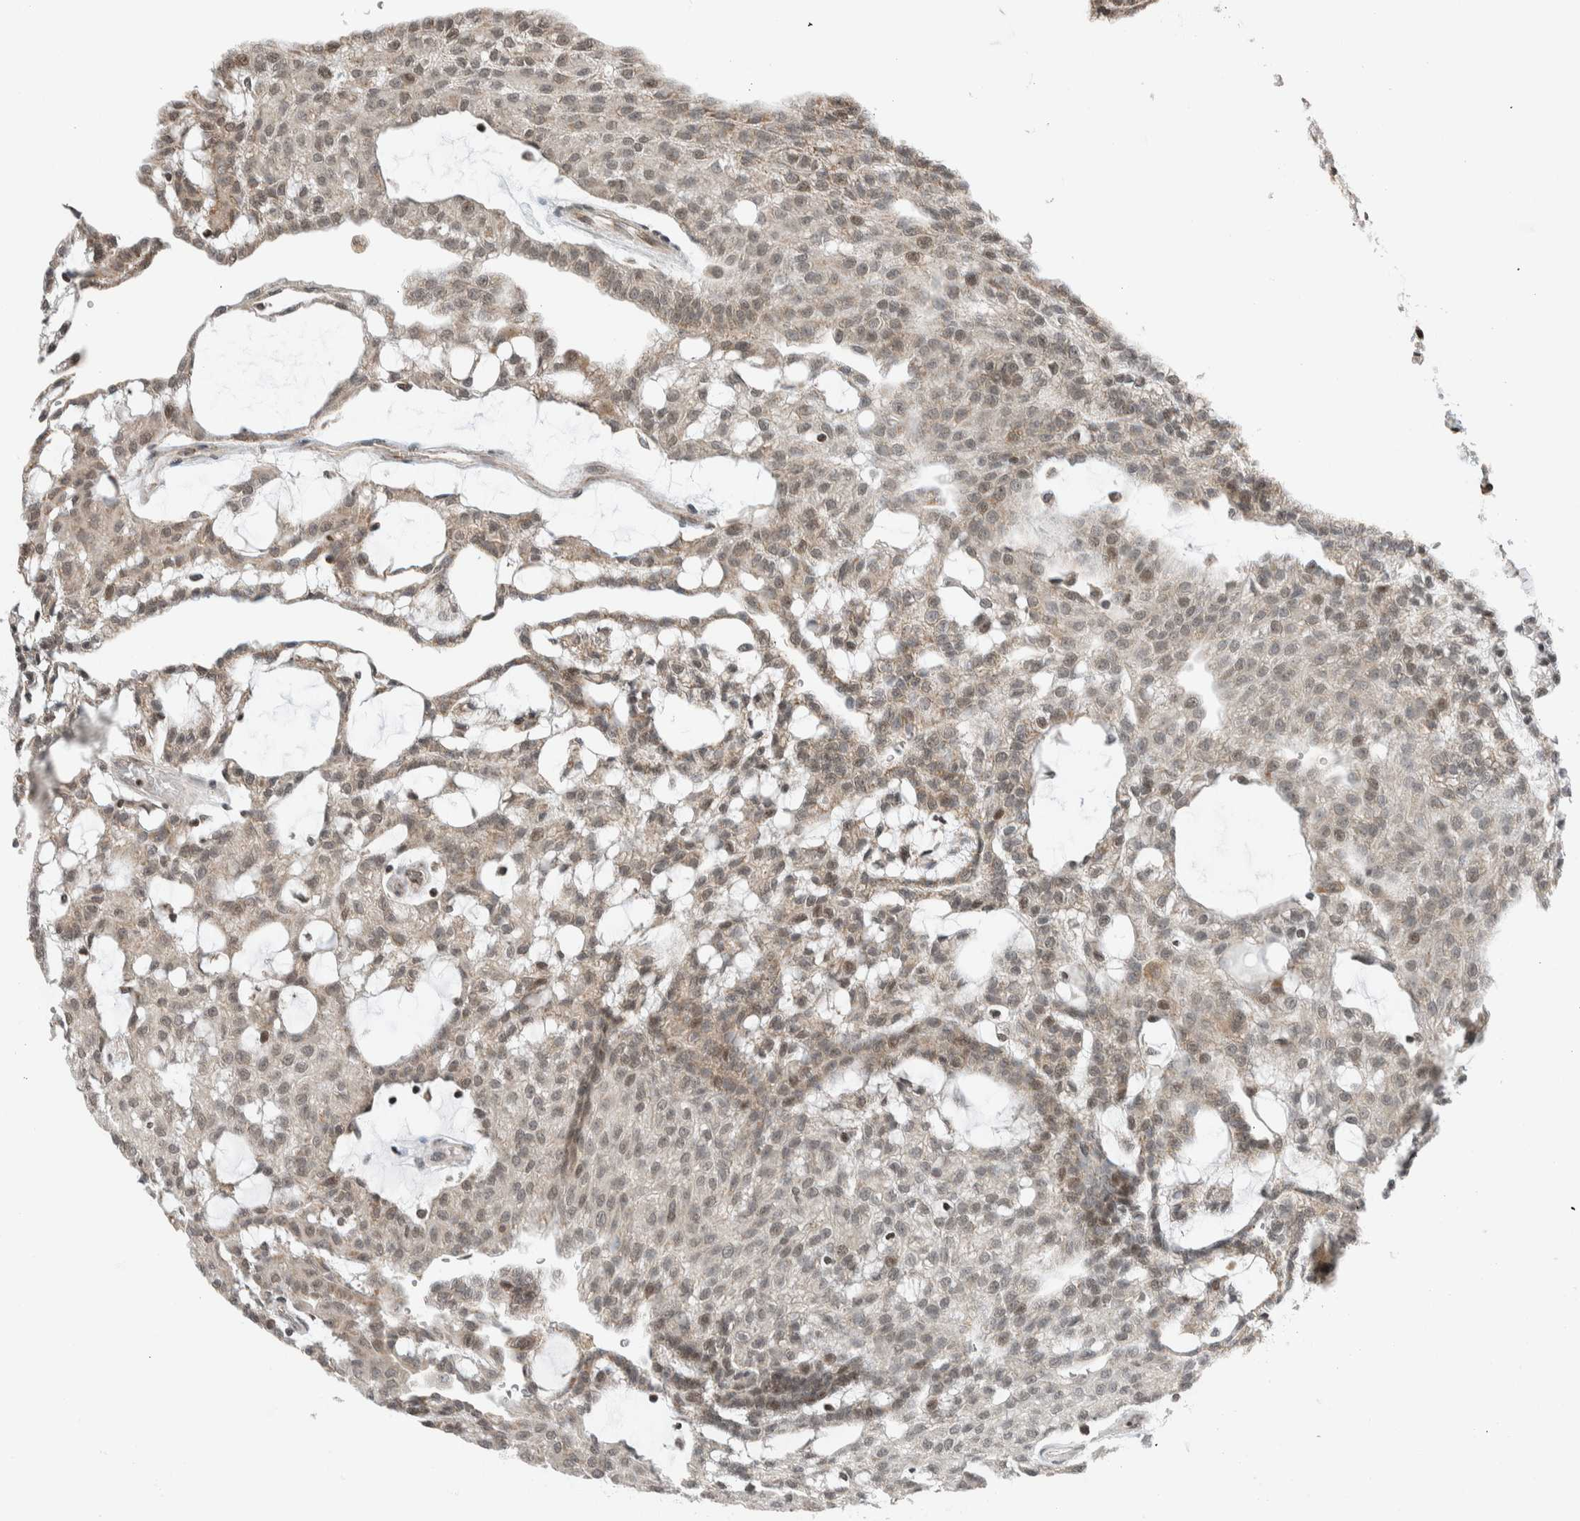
{"staining": {"intensity": "weak", "quantity": ">75%", "location": "cytoplasmic/membranous,nuclear"}, "tissue": "renal cancer", "cell_type": "Tumor cells", "image_type": "cancer", "snomed": [{"axis": "morphology", "description": "Adenocarcinoma, NOS"}, {"axis": "topography", "description": "Kidney"}], "caption": "This image shows immunohistochemistry staining of human renal cancer (adenocarcinoma), with low weak cytoplasmic/membranous and nuclear staining in about >75% of tumor cells.", "gene": "NPLOC4", "patient": {"sex": "male", "age": 63}}